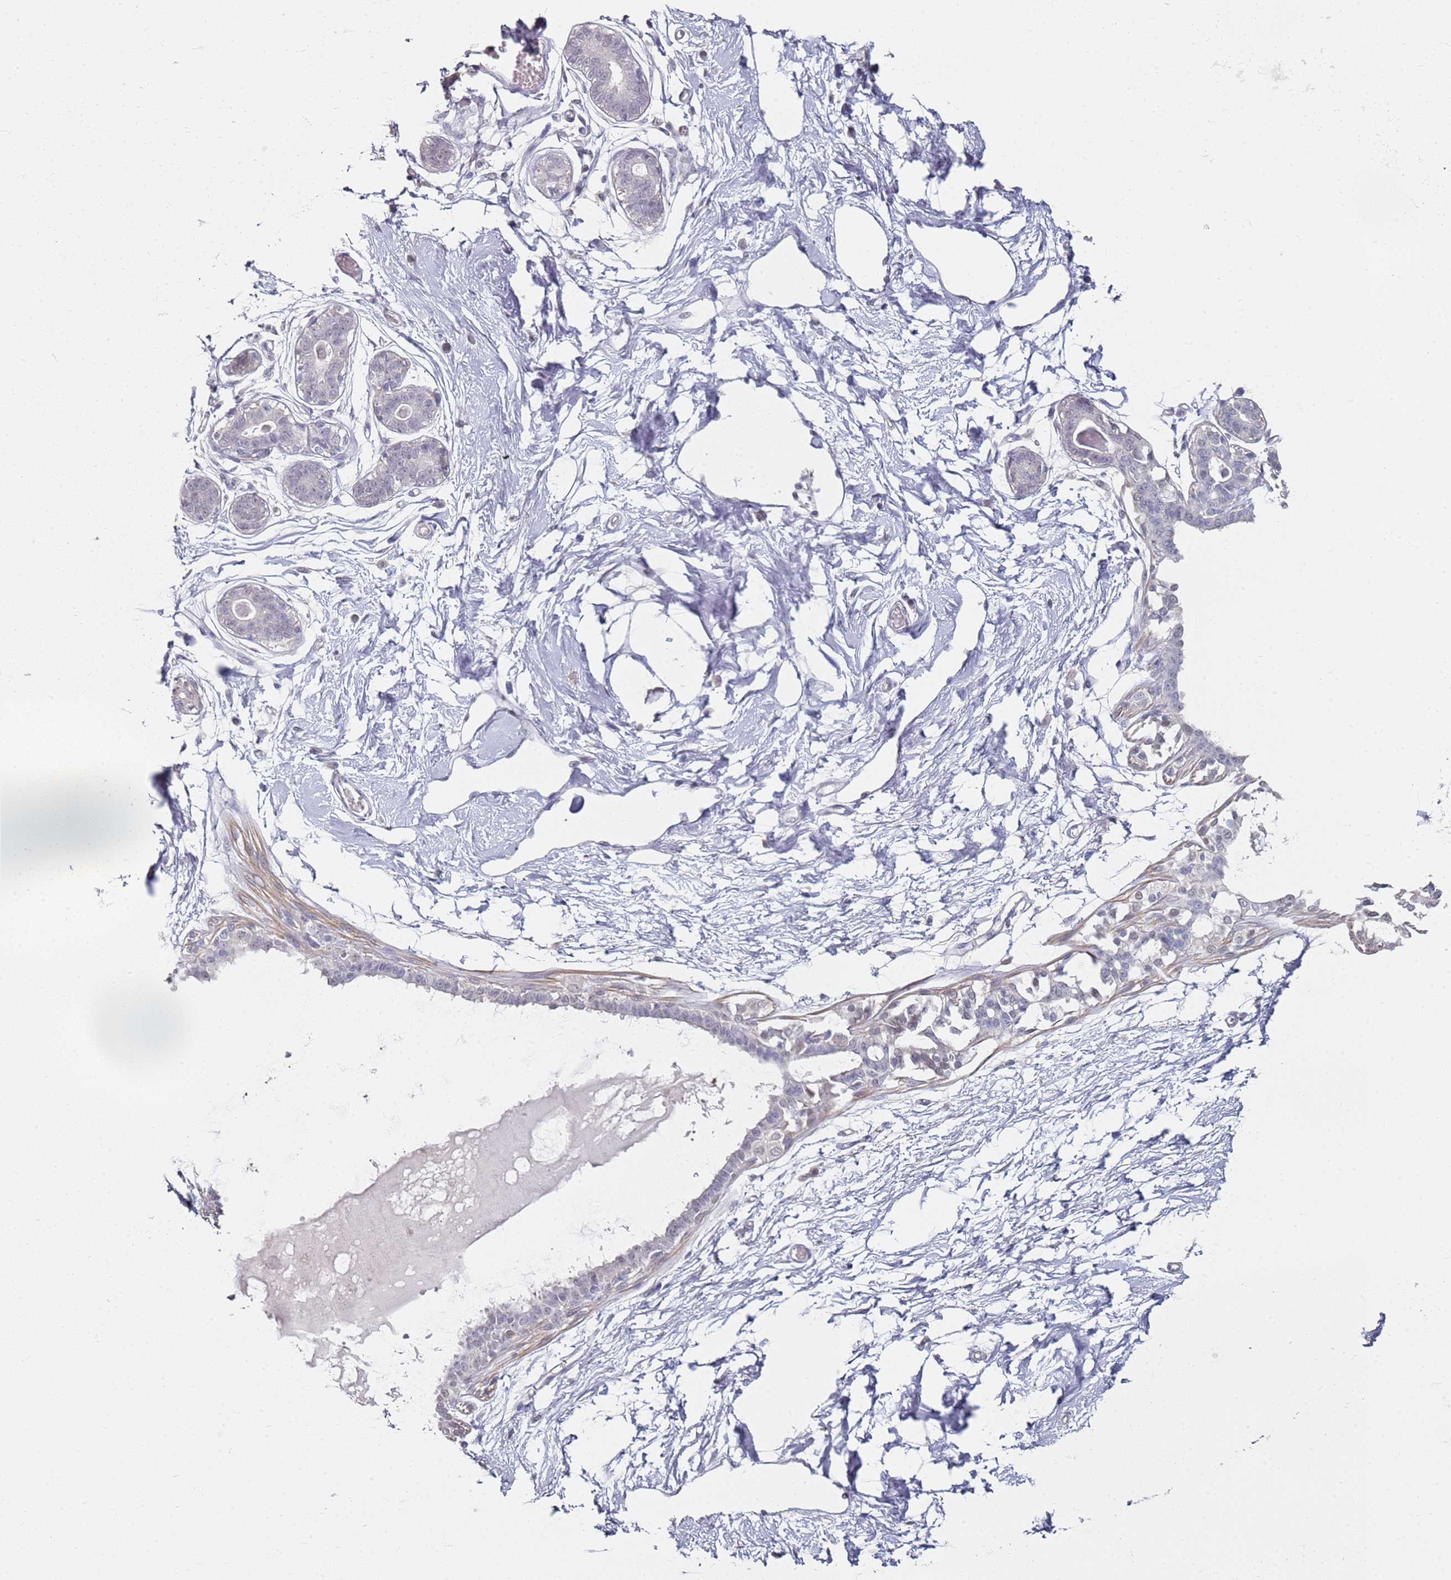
{"staining": {"intensity": "negative", "quantity": "none", "location": "none"}, "tissue": "breast", "cell_type": "Adipocytes", "image_type": "normal", "snomed": [{"axis": "morphology", "description": "Normal tissue, NOS"}, {"axis": "topography", "description": "Breast"}], "caption": "The micrograph exhibits no significant positivity in adipocytes of breast. The staining is performed using DAB (3,3'-diaminobenzidine) brown chromogen with nuclei counter-stained in using hematoxylin.", "gene": "DNAH11", "patient": {"sex": "female", "age": 45}}